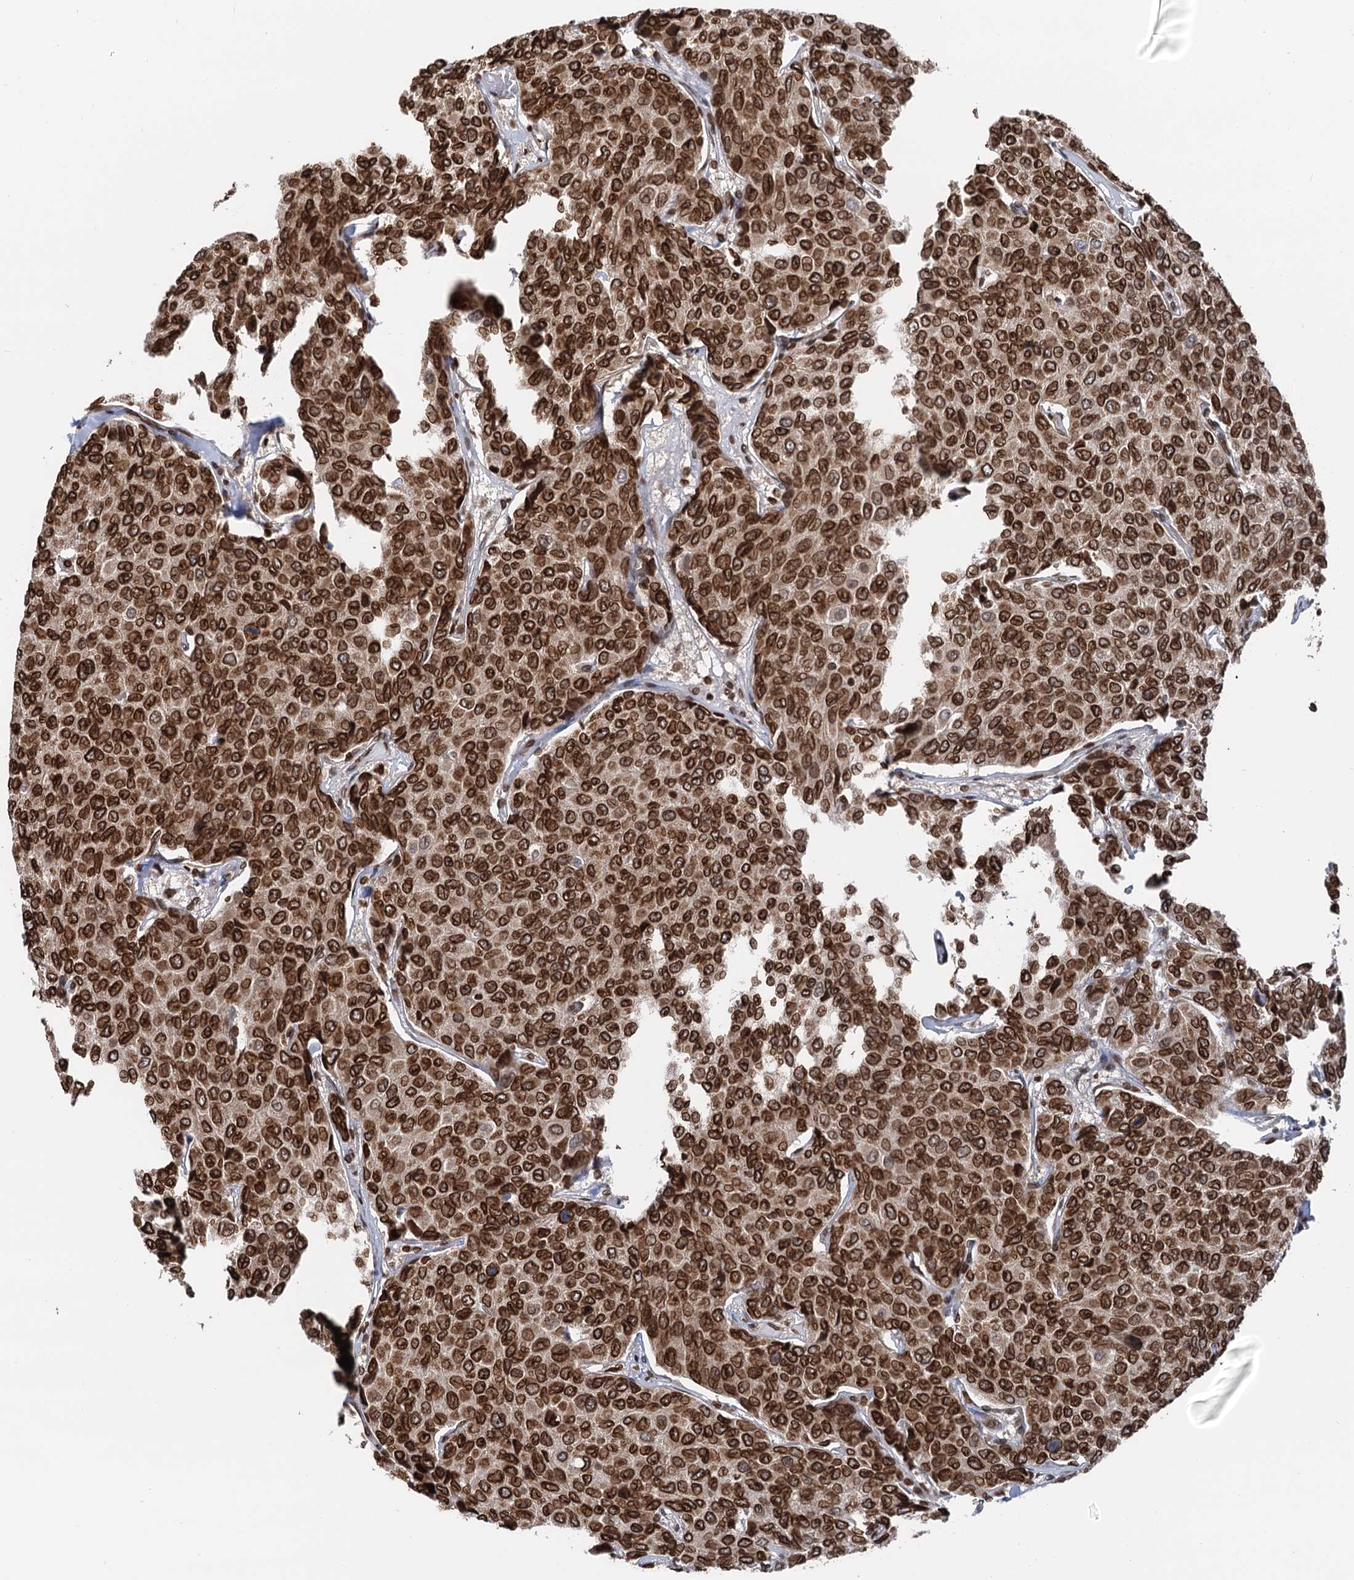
{"staining": {"intensity": "strong", "quantity": ">75%", "location": "cytoplasmic/membranous,nuclear"}, "tissue": "breast cancer", "cell_type": "Tumor cells", "image_type": "cancer", "snomed": [{"axis": "morphology", "description": "Duct carcinoma"}, {"axis": "topography", "description": "Breast"}], "caption": "Immunohistochemical staining of breast cancer displays strong cytoplasmic/membranous and nuclear protein positivity in approximately >75% of tumor cells.", "gene": "ZC3H13", "patient": {"sex": "female", "age": 55}}